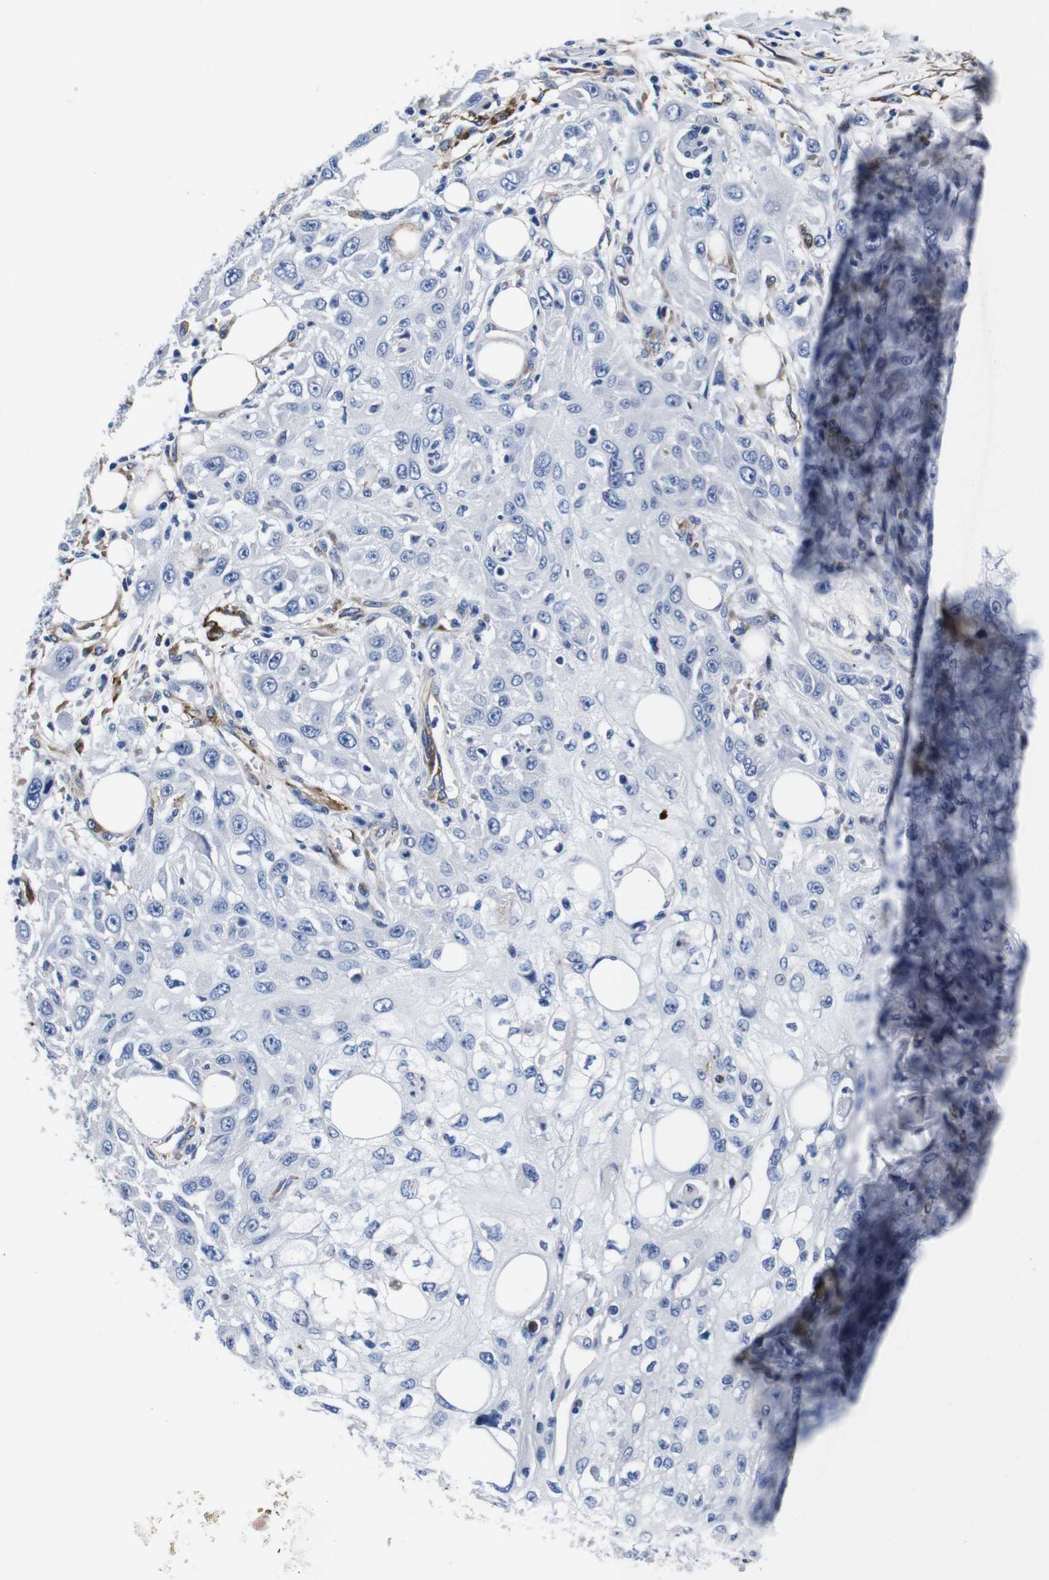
{"staining": {"intensity": "negative", "quantity": "none", "location": "none"}, "tissue": "skin cancer", "cell_type": "Tumor cells", "image_type": "cancer", "snomed": [{"axis": "morphology", "description": "Squamous cell carcinoma, NOS"}, {"axis": "topography", "description": "Skin"}], "caption": "Skin cancer (squamous cell carcinoma) was stained to show a protein in brown. There is no significant expression in tumor cells.", "gene": "LRIG1", "patient": {"sex": "male", "age": 75}}